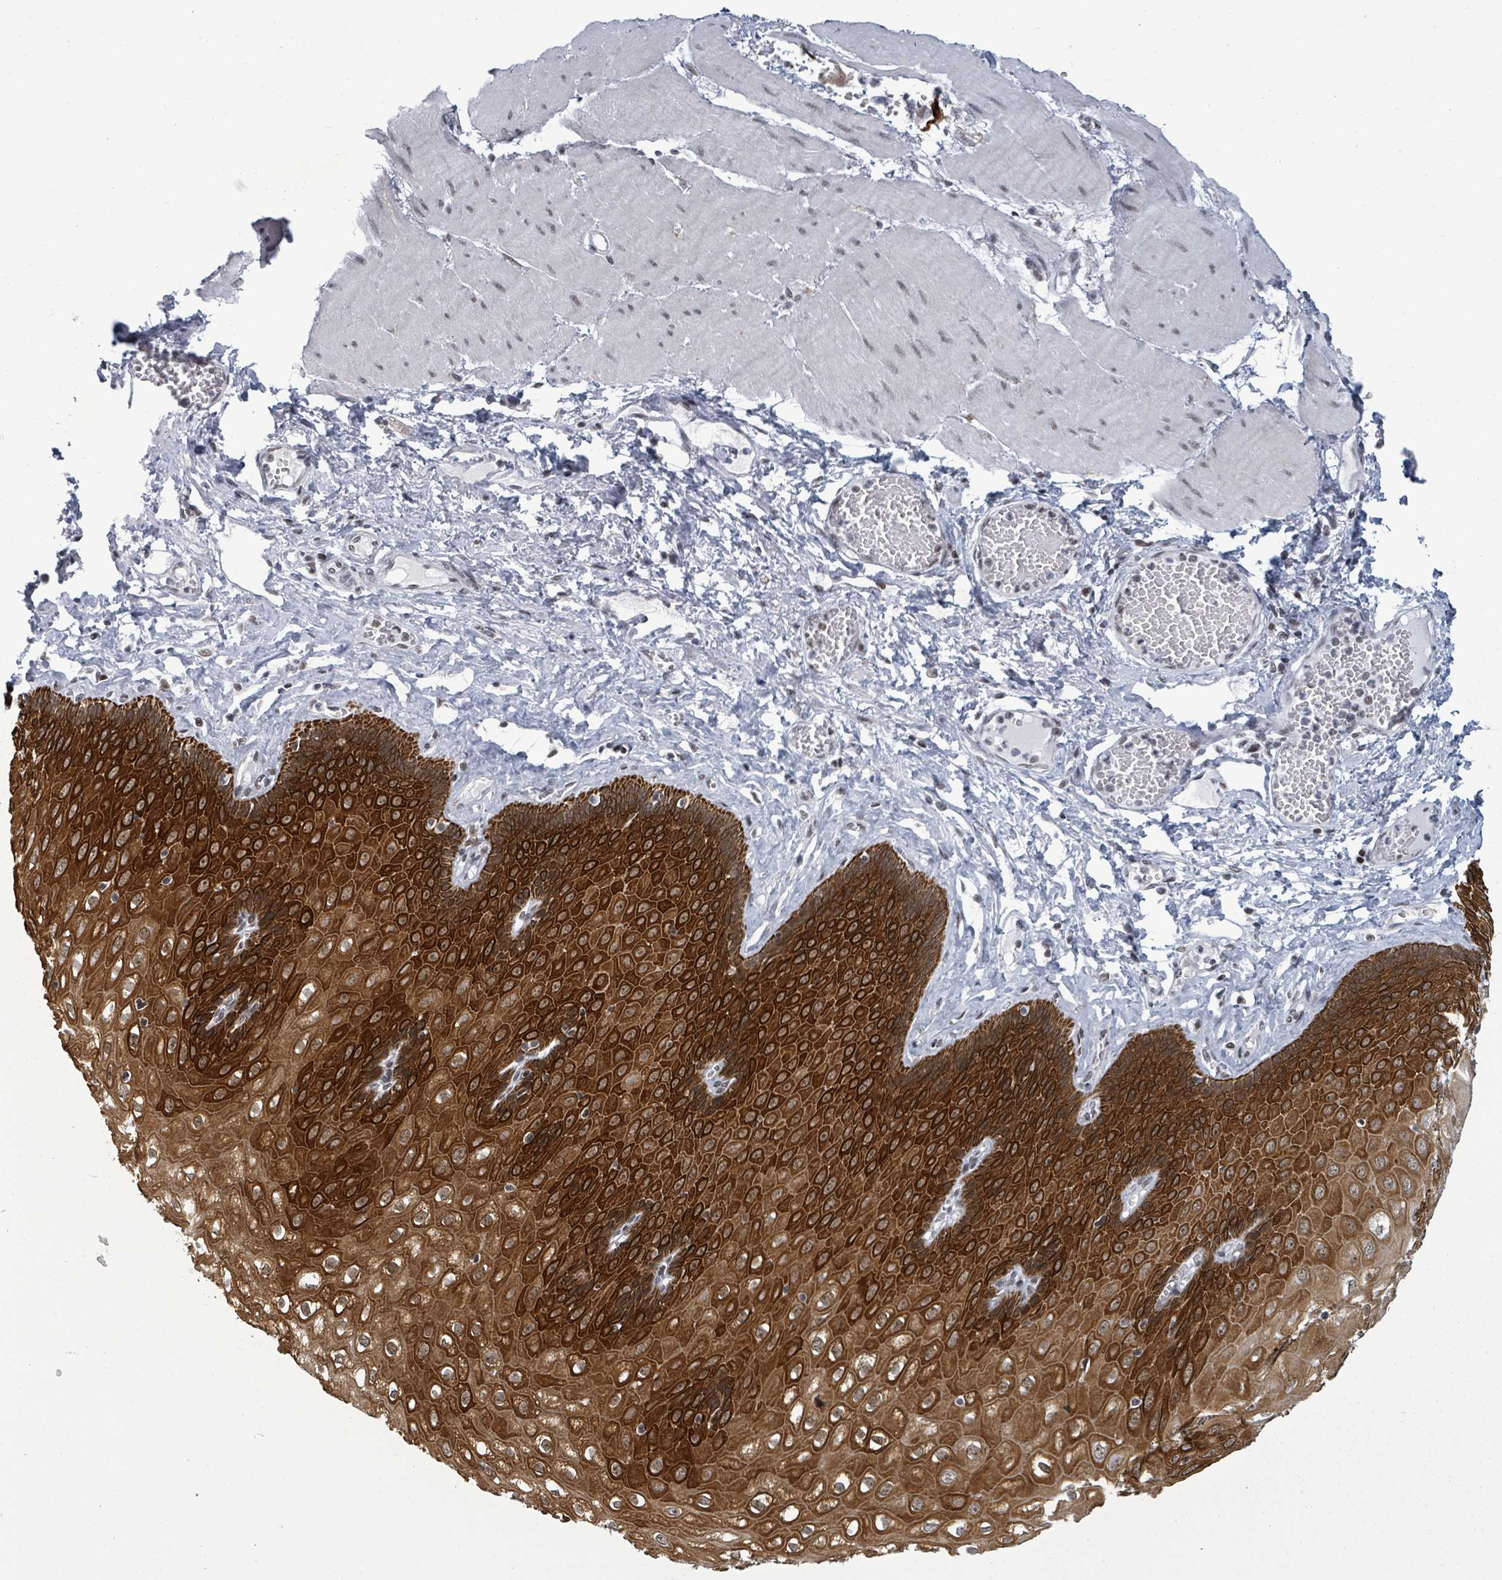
{"staining": {"intensity": "strong", "quantity": ">75%", "location": "cytoplasmic/membranous,nuclear"}, "tissue": "esophagus", "cell_type": "Squamous epithelial cells", "image_type": "normal", "snomed": [{"axis": "morphology", "description": "Normal tissue, NOS"}, {"axis": "topography", "description": "Esophagus"}], "caption": "Immunohistochemistry (IHC) of unremarkable esophagus shows high levels of strong cytoplasmic/membranous,nuclear positivity in approximately >75% of squamous epithelial cells. The staining is performed using DAB (3,3'-diaminobenzidine) brown chromogen to label protein expression. The nuclei are counter-stained blue using hematoxylin.", "gene": "BIVM", "patient": {"sex": "male", "age": 60}}